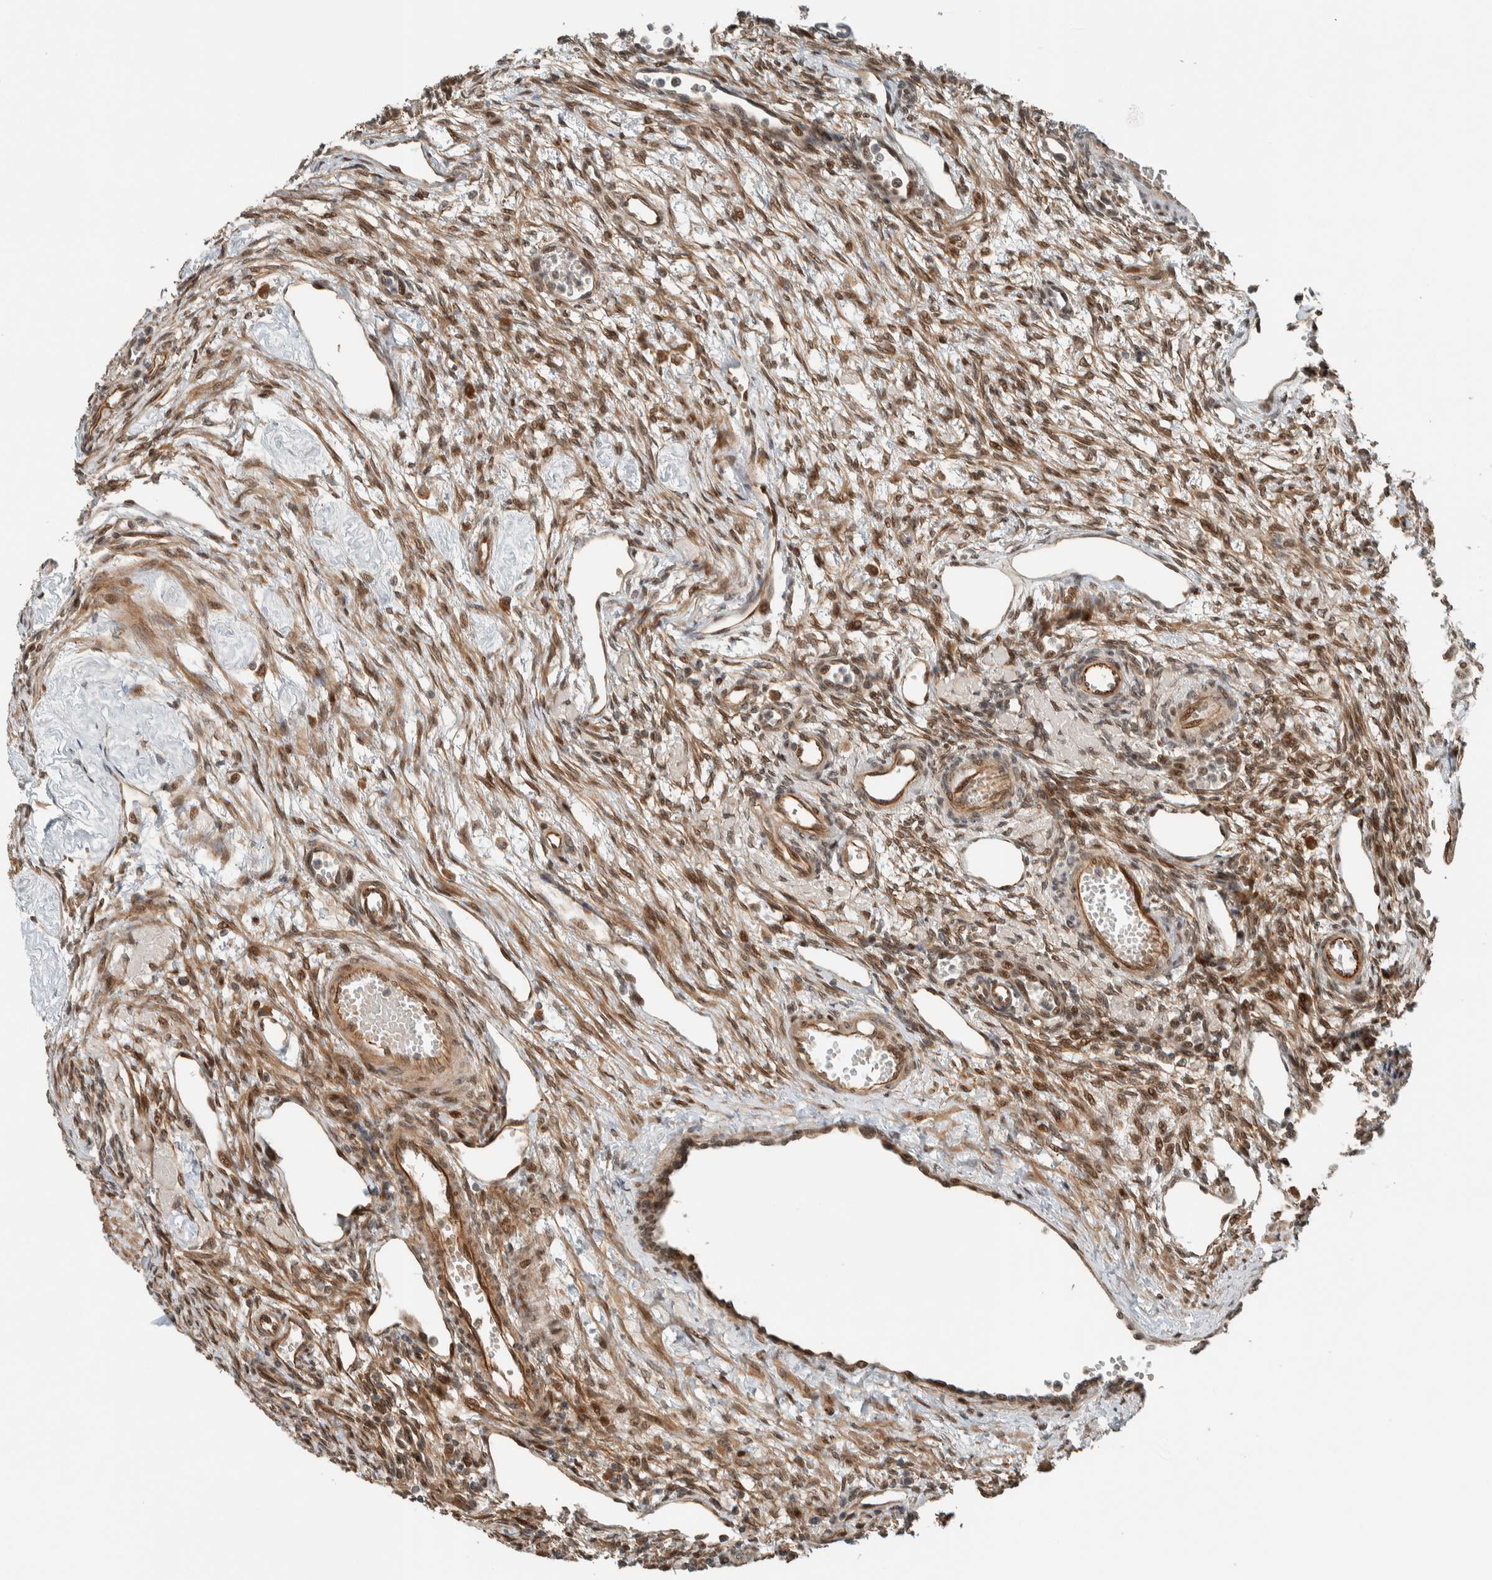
{"staining": {"intensity": "moderate", "quantity": ">75%", "location": "cytoplasmic/membranous,nuclear"}, "tissue": "ovary", "cell_type": "Ovarian stroma cells", "image_type": "normal", "snomed": [{"axis": "morphology", "description": "Normal tissue, NOS"}, {"axis": "topography", "description": "Ovary"}], "caption": "Immunohistochemical staining of normal human ovary demonstrates >75% levels of moderate cytoplasmic/membranous,nuclear protein expression in about >75% of ovarian stroma cells.", "gene": "STXBP4", "patient": {"sex": "female", "age": 33}}